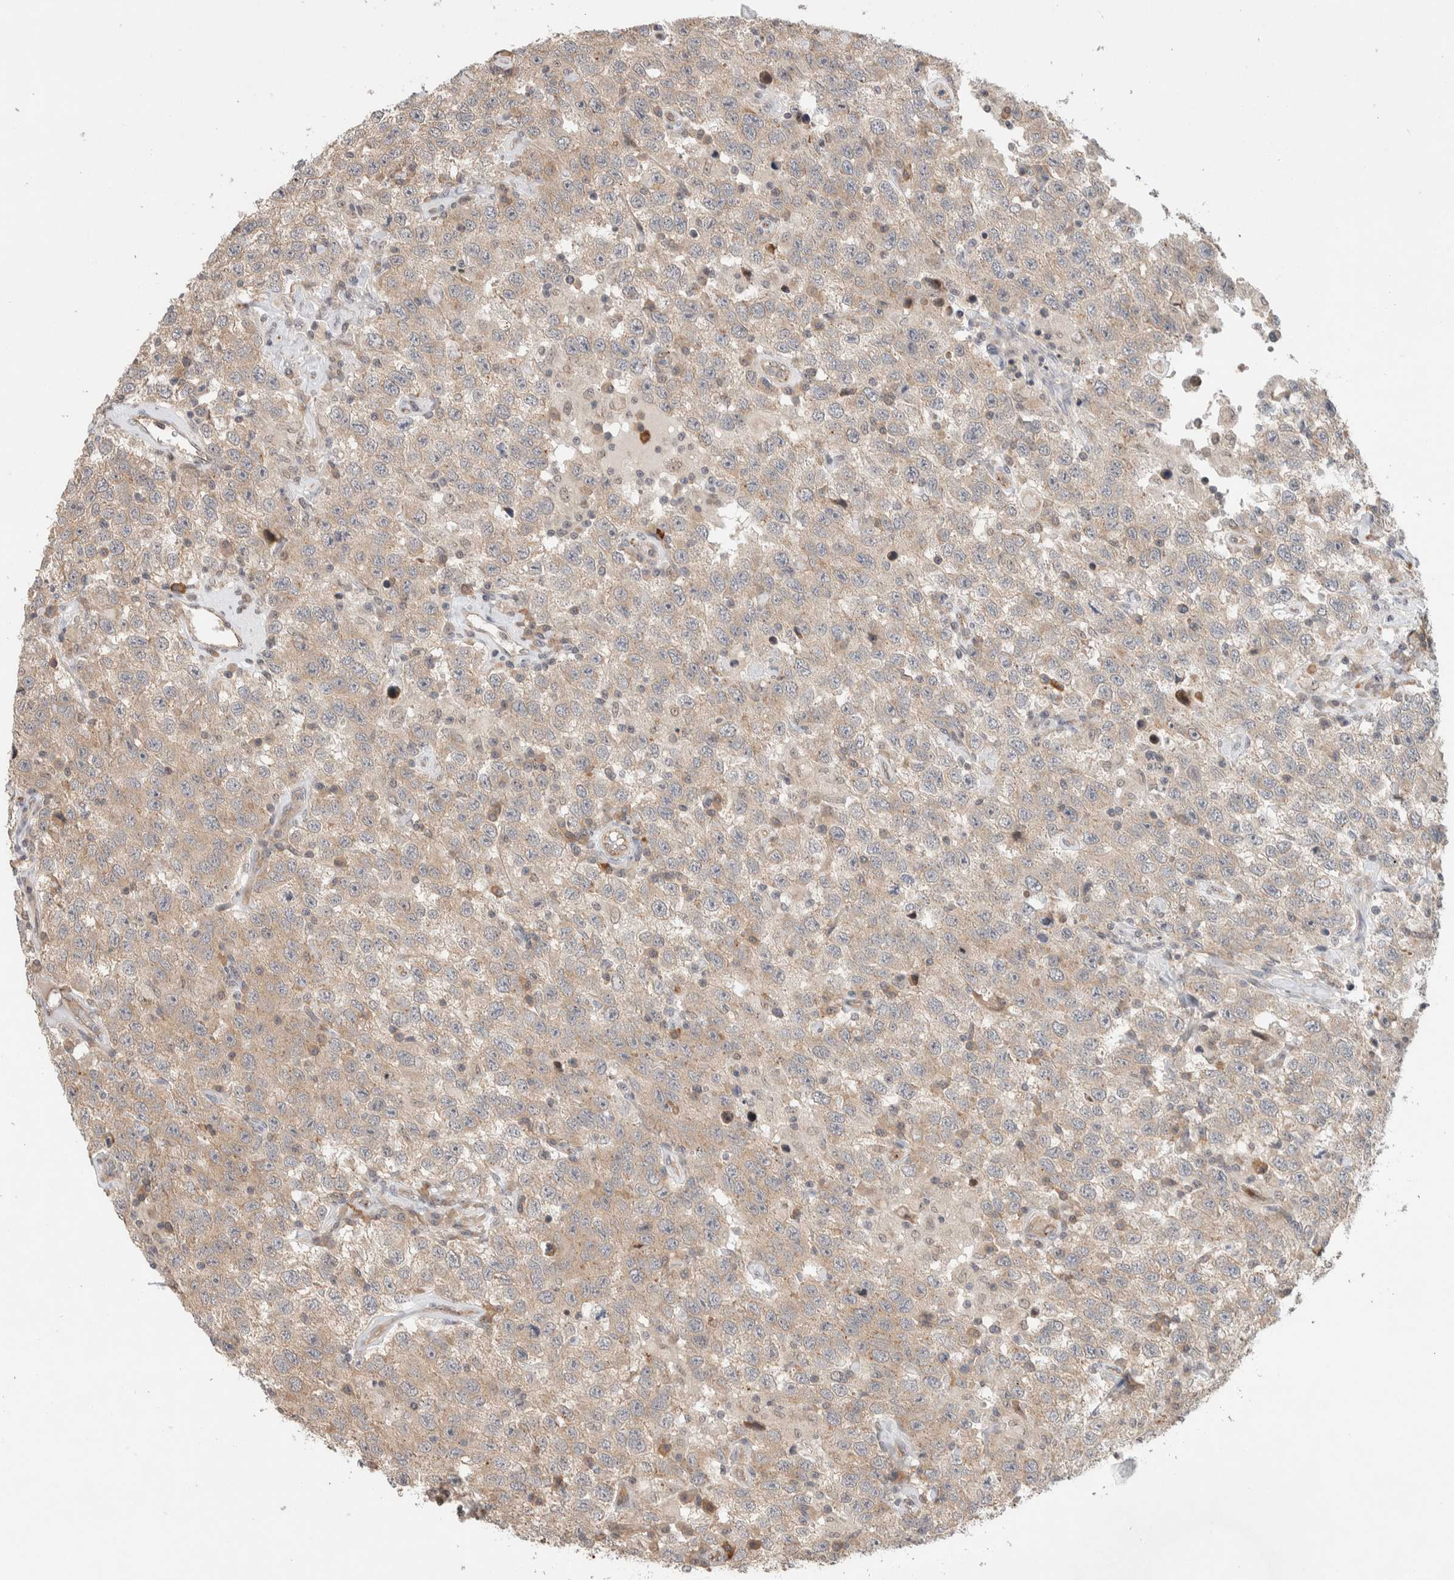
{"staining": {"intensity": "weak", "quantity": "<25%", "location": "cytoplasmic/membranous"}, "tissue": "testis cancer", "cell_type": "Tumor cells", "image_type": "cancer", "snomed": [{"axis": "morphology", "description": "Seminoma, NOS"}, {"axis": "topography", "description": "Testis"}], "caption": "Immunohistochemistry (IHC) of testis cancer displays no staining in tumor cells.", "gene": "DEPTOR", "patient": {"sex": "male", "age": 41}}